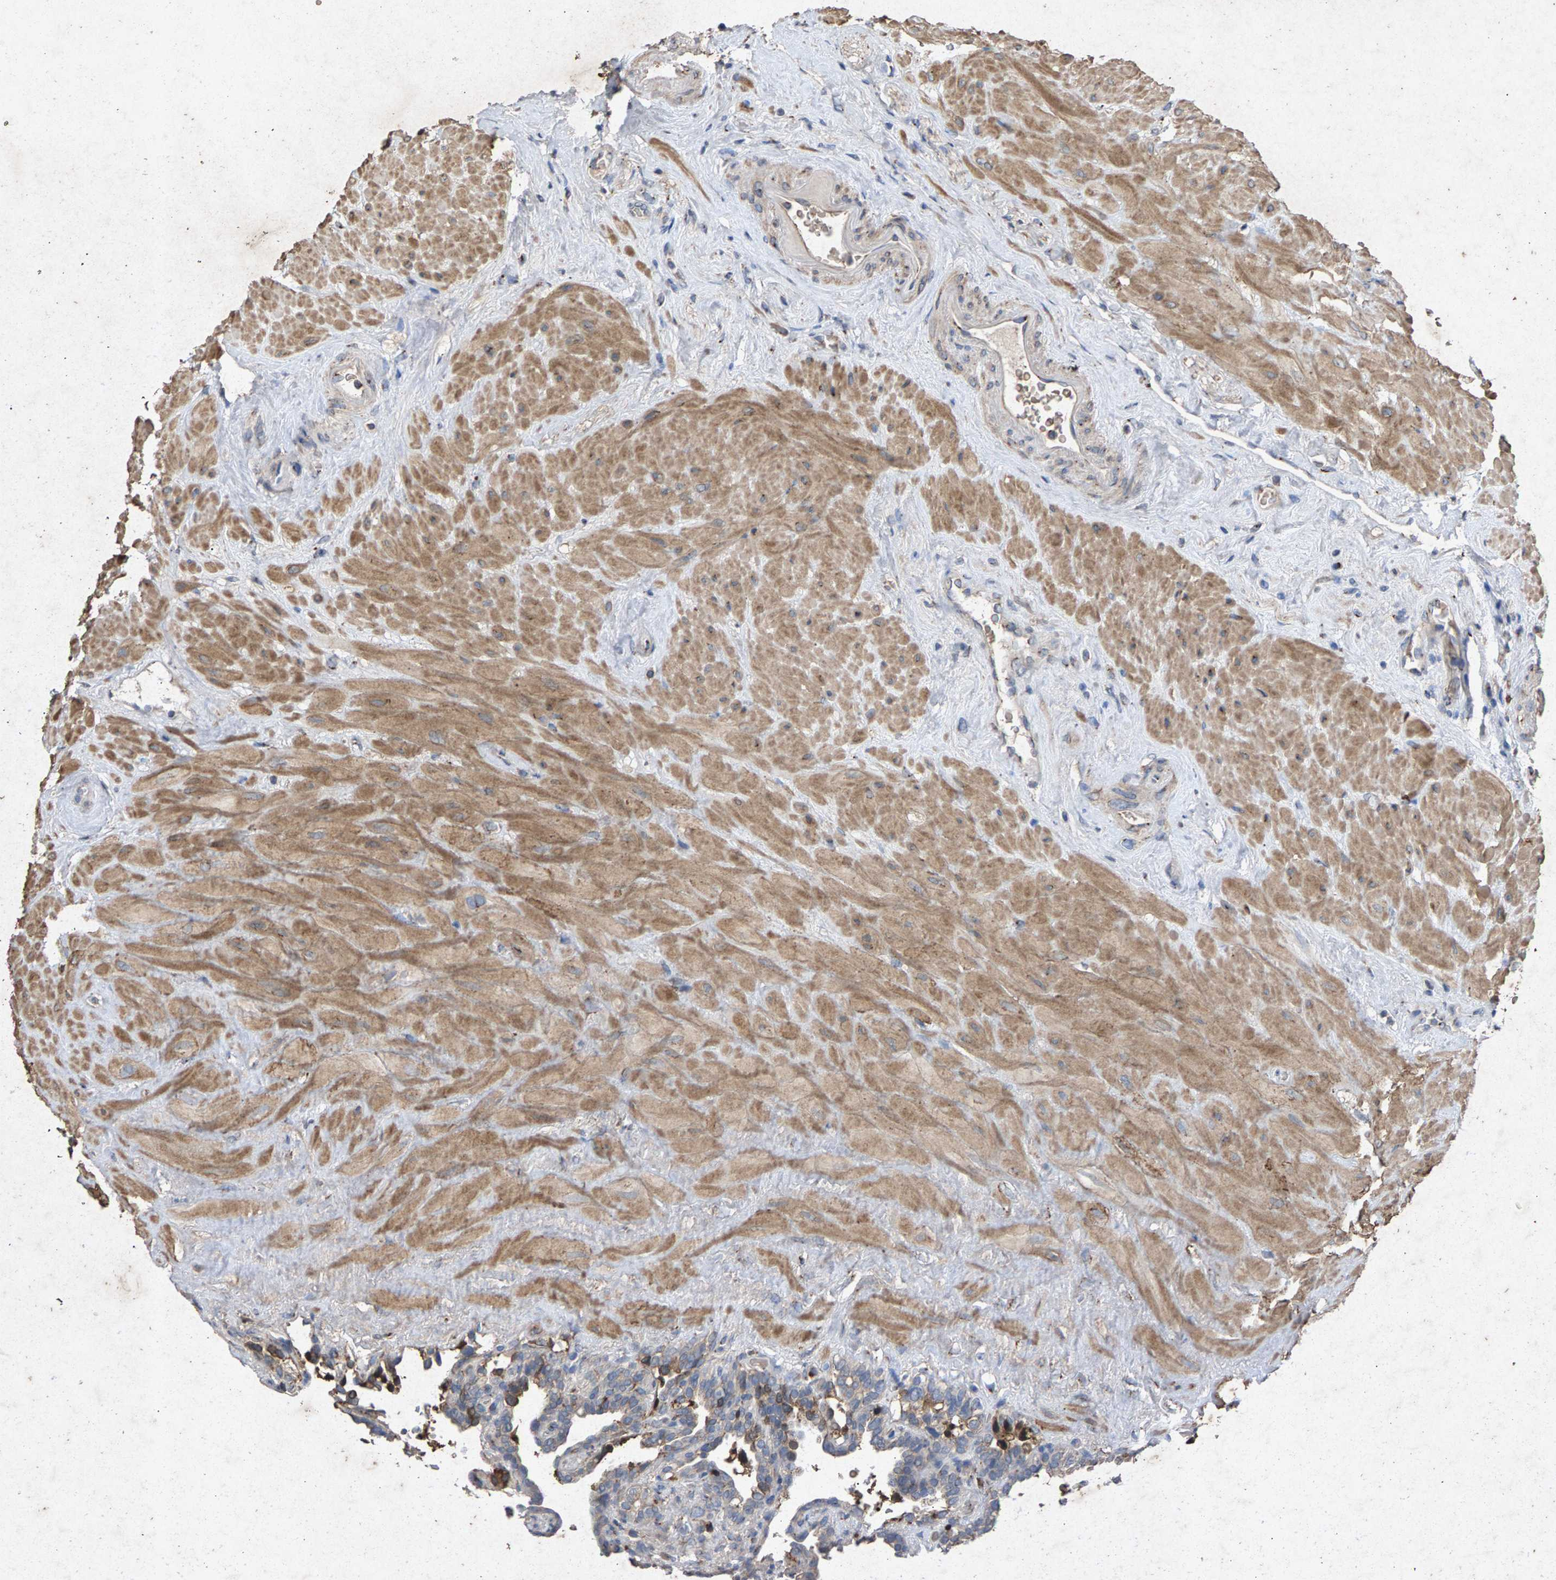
{"staining": {"intensity": "moderate", "quantity": "25%-75%", "location": "cytoplasmic/membranous"}, "tissue": "seminal vesicle", "cell_type": "Glandular cells", "image_type": "normal", "snomed": [{"axis": "morphology", "description": "Normal tissue, NOS"}, {"axis": "topography", "description": "Seminal veicle"}], "caption": "Immunohistochemistry photomicrograph of normal seminal vesicle stained for a protein (brown), which shows medium levels of moderate cytoplasmic/membranous staining in approximately 25%-75% of glandular cells.", "gene": "MAN2A1", "patient": {"sex": "male", "age": 68}}